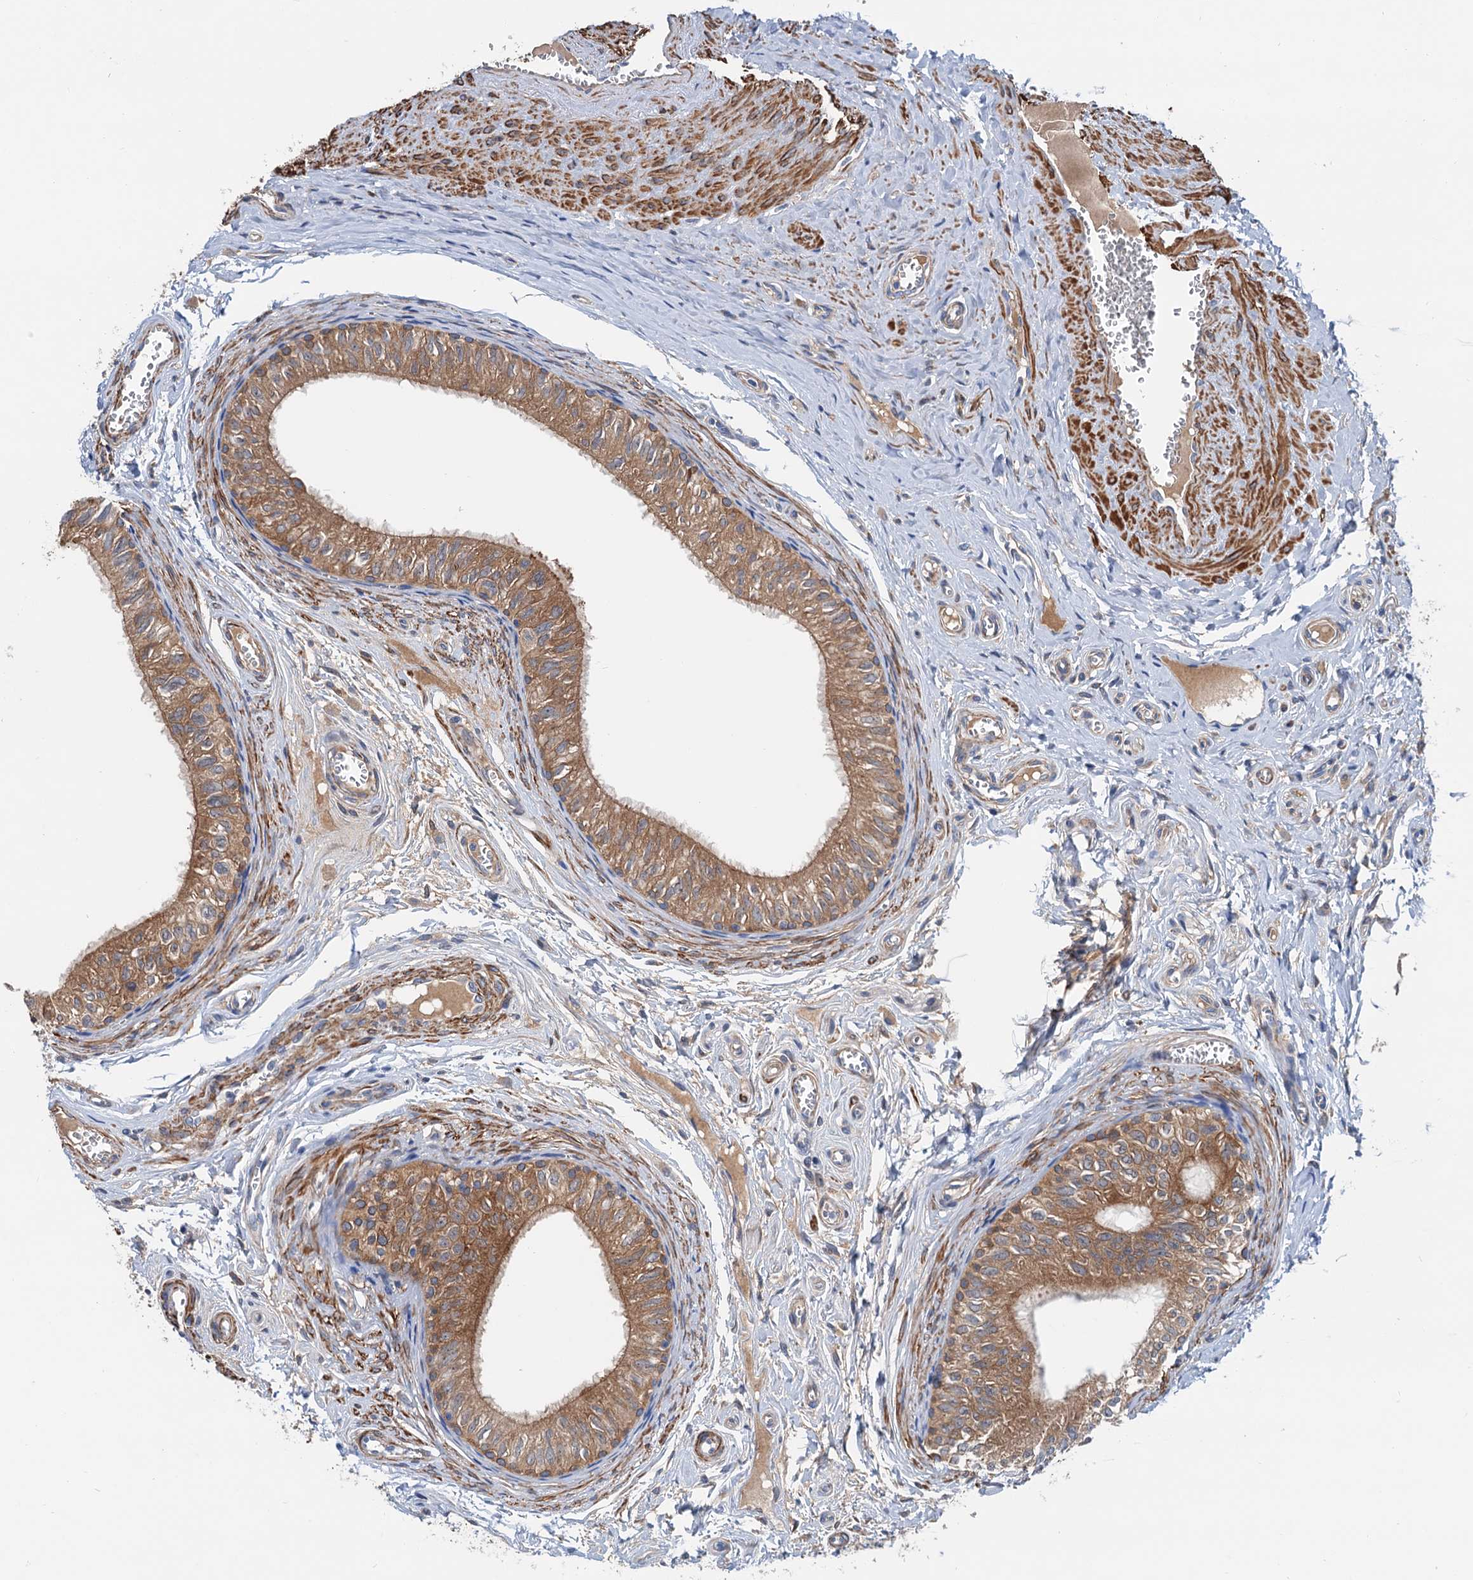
{"staining": {"intensity": "moderate", "quantity": ">75%", "location": "cytoplasmic/membranous"}, "tissue": "epididymis", "cell_type": "Glandular cells", "image_type": "normal", "snomed": [{"axis": "morphology", "description": "Normal tissue, NOS"}, {"axis": "topography", "description": "Epididymis"}], "caption": "Protein expression analysis of unremarkable human epididymis reveals moderate cytoplasmic/membranous positivity in about >75% of glandular cells.", "gene": "CSTPP1", "patient": {"sex": "male", "age": 42}}